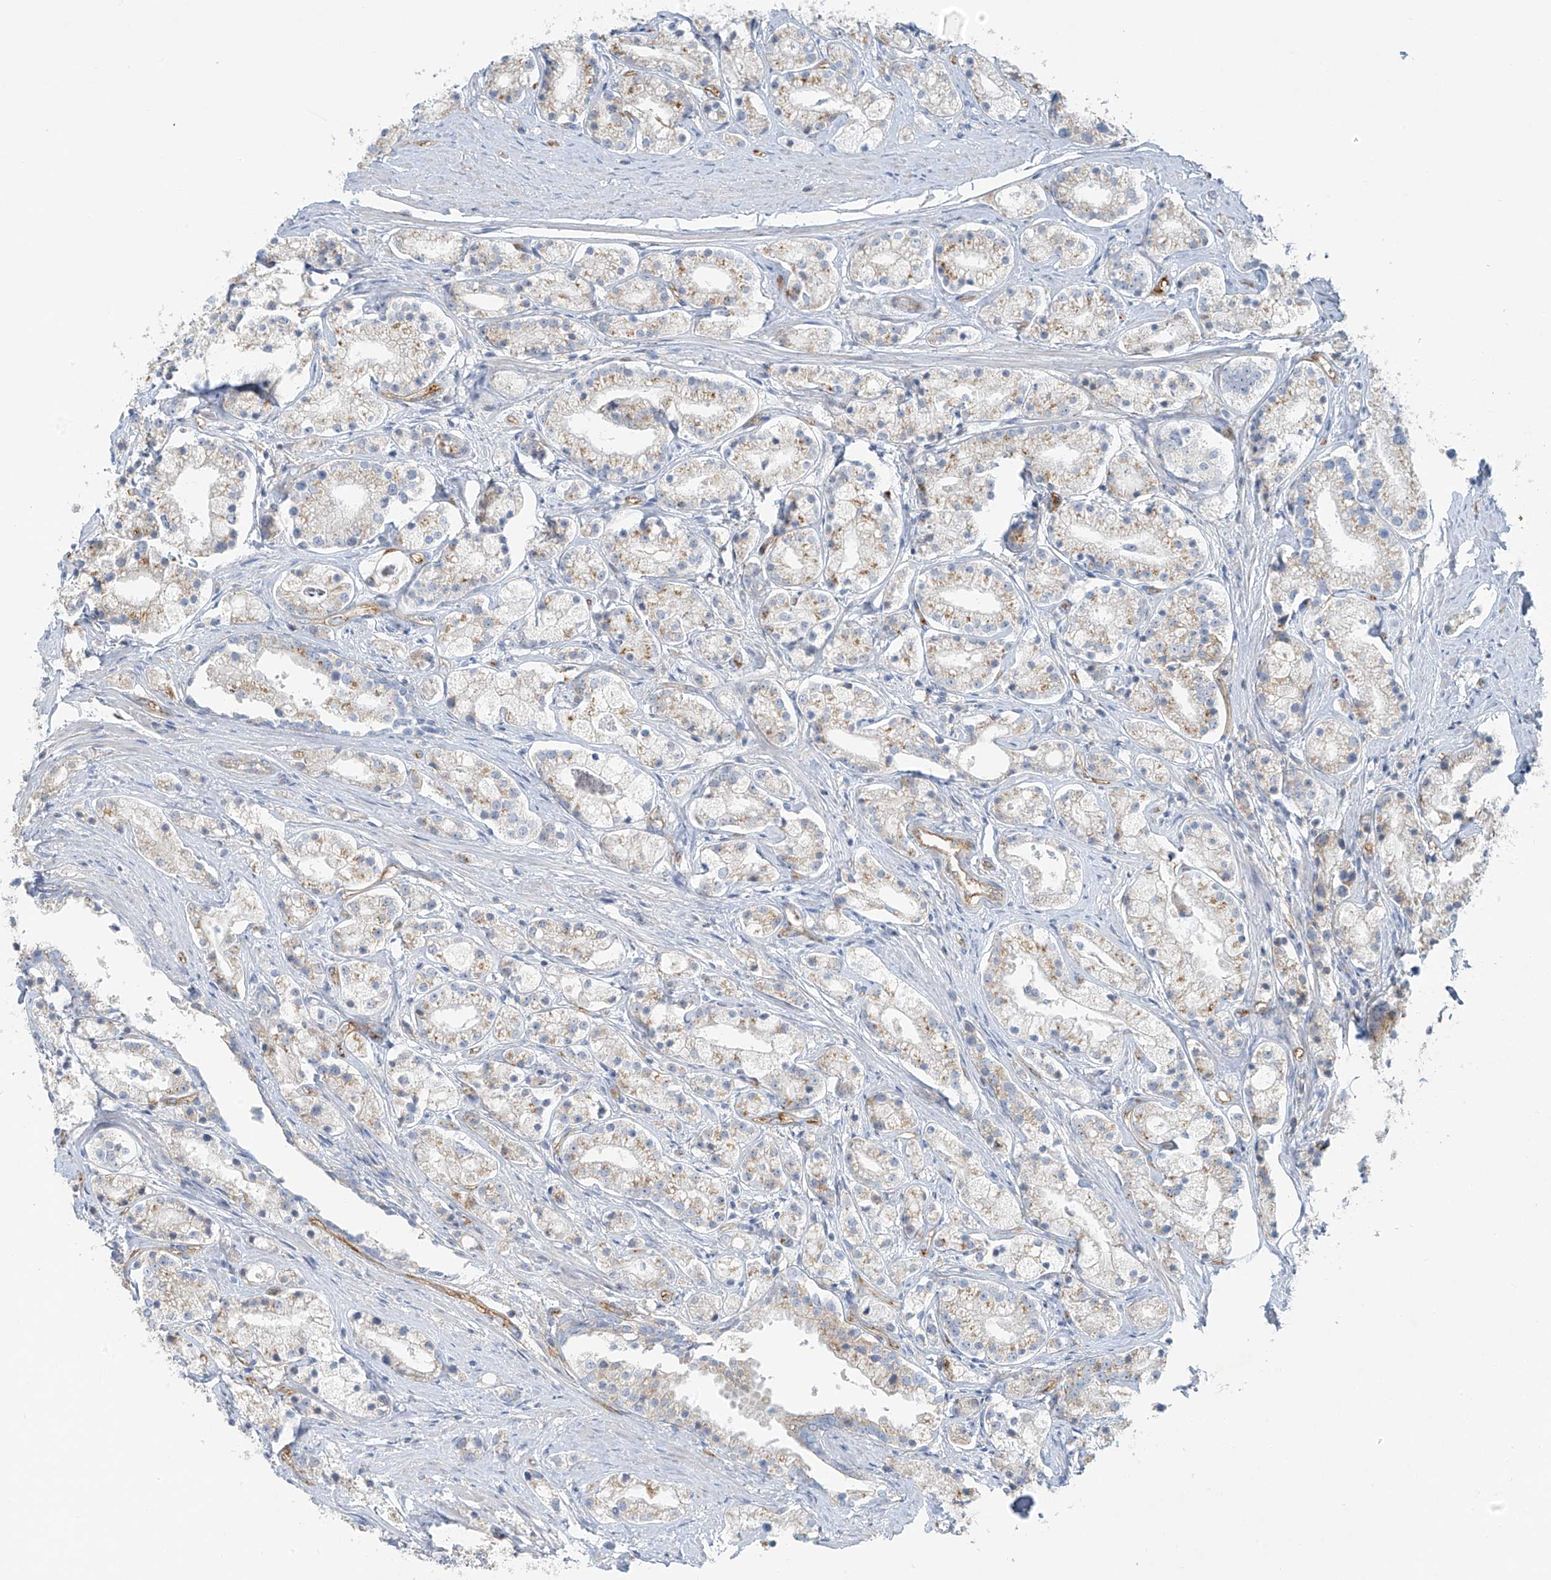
{"staining": {"intensity": "weak", "quantity": "<25%", "location": "cytoplasmic/membranous"}, "tissue": "prostate cancer", "cell_type": "Tumor cells", "image_type": "cancer", "snomed": [{"axis": "morphology", "description": "Adenocarcinoma, High grade"}, {"axis": "topography", "description": "Prostate"}], "caption": "Photomicrograph shows no significant protein expression in tumor cells of adenocarcinoma (high-grade) (prostate). (DAB immunohistochemistry visualized using brightfield microscopy, high magnification).", "gene": "VAMP5", "patient": {"sex": "male", "age": 69}}